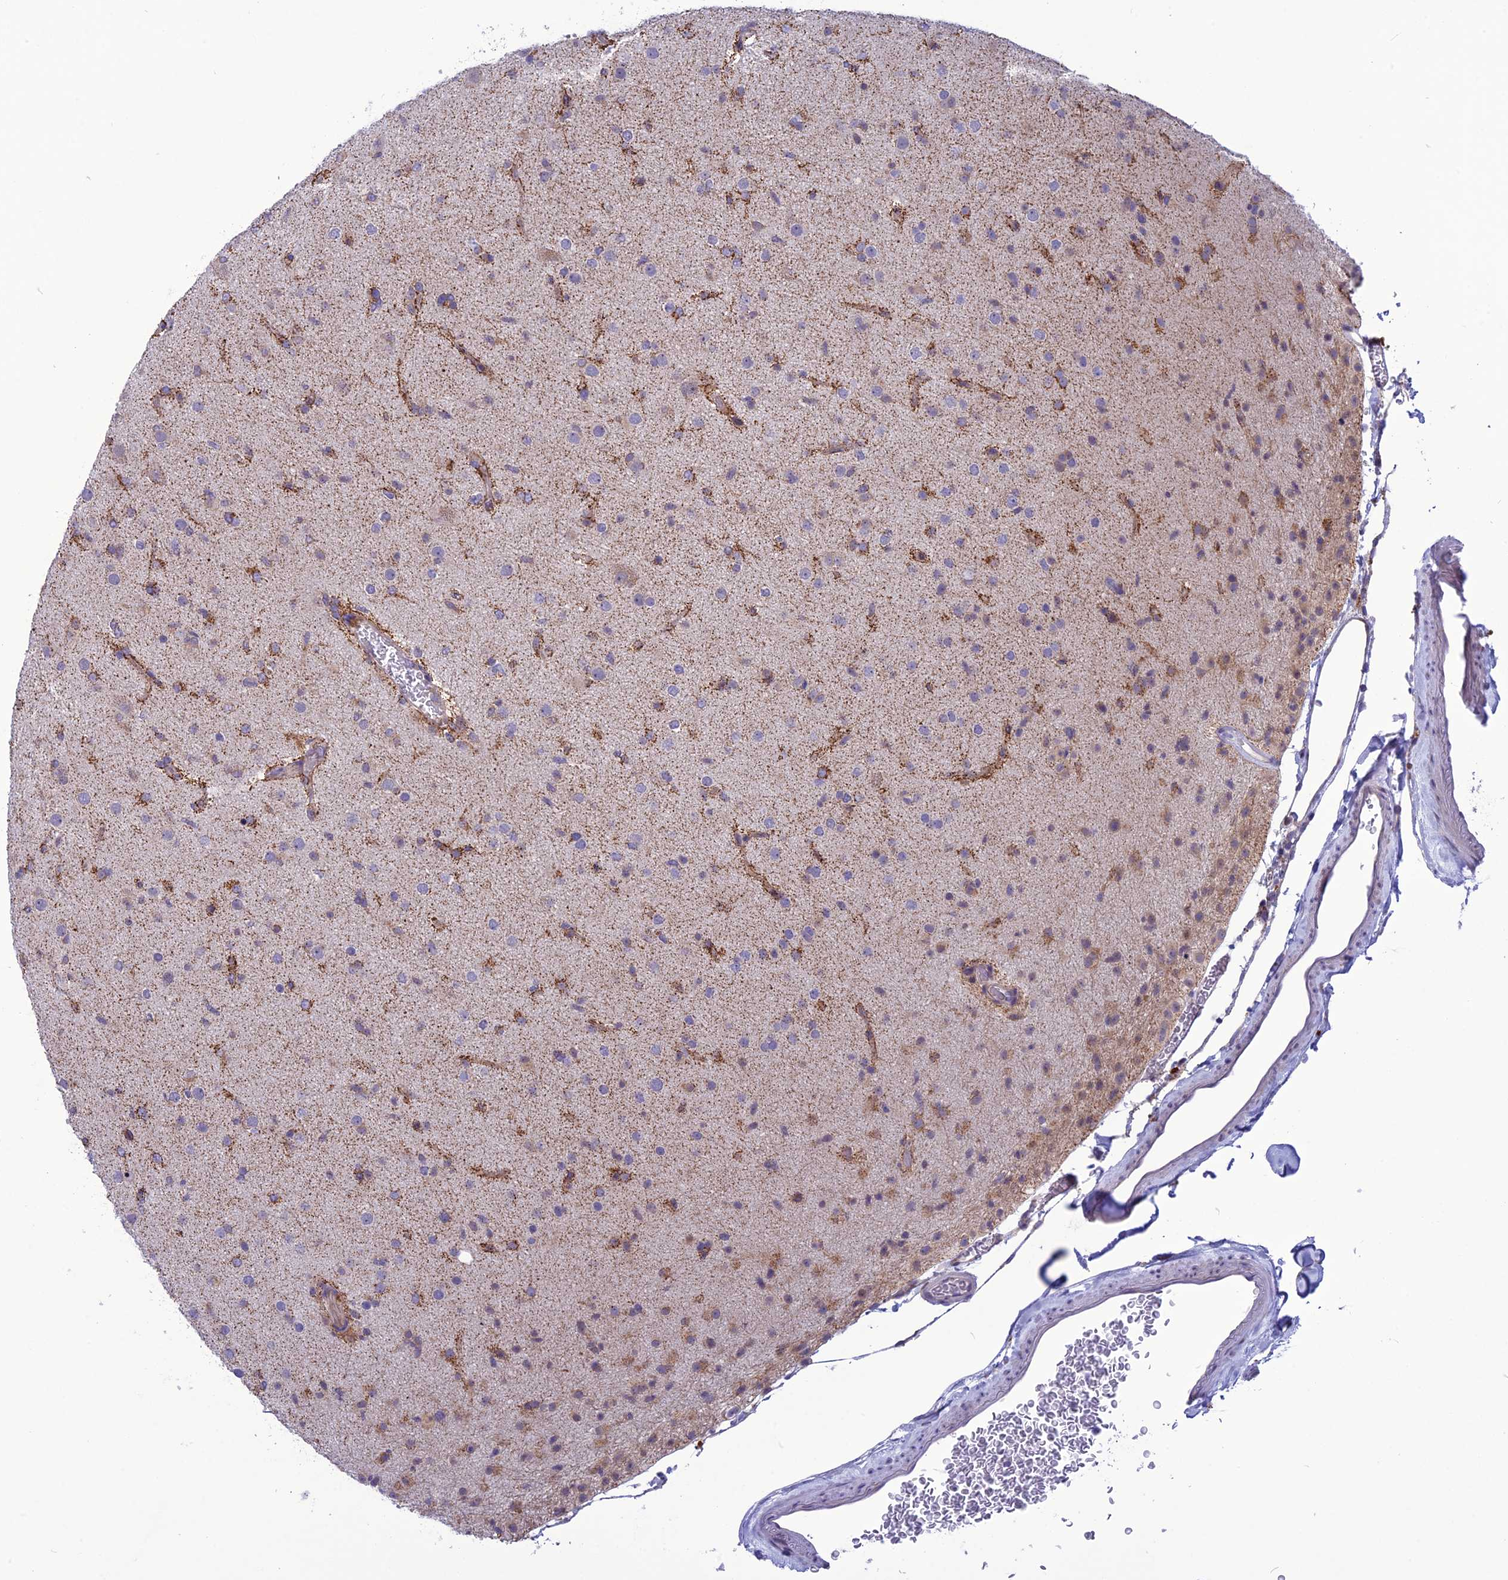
{"staining": {"intensity": "moderate", "quantity": "<25%", "location": "cytoplasmic/membranous"}, "tissue": "glioma", "cell_type": "Tumor cells", "image_type": "cancer", "snomed": [{"axis": "morphology", "description": "Glioma, malignant, Low grade"}, {"axis": "topography", "description": "Brain"}], "caption": "Immunohistochemistry (DAB (3,3'-diaminobenzidine)) staining of human malignant low-grade glioma reveals moderate cytoplasmic/membranous protein positivity in about <25% of tumor cells. (brown staining indicates protein expression, while blue staining denotes nuclei).", "gene": "PSMF1", "patient": {"sex": "male", "age": 65}}